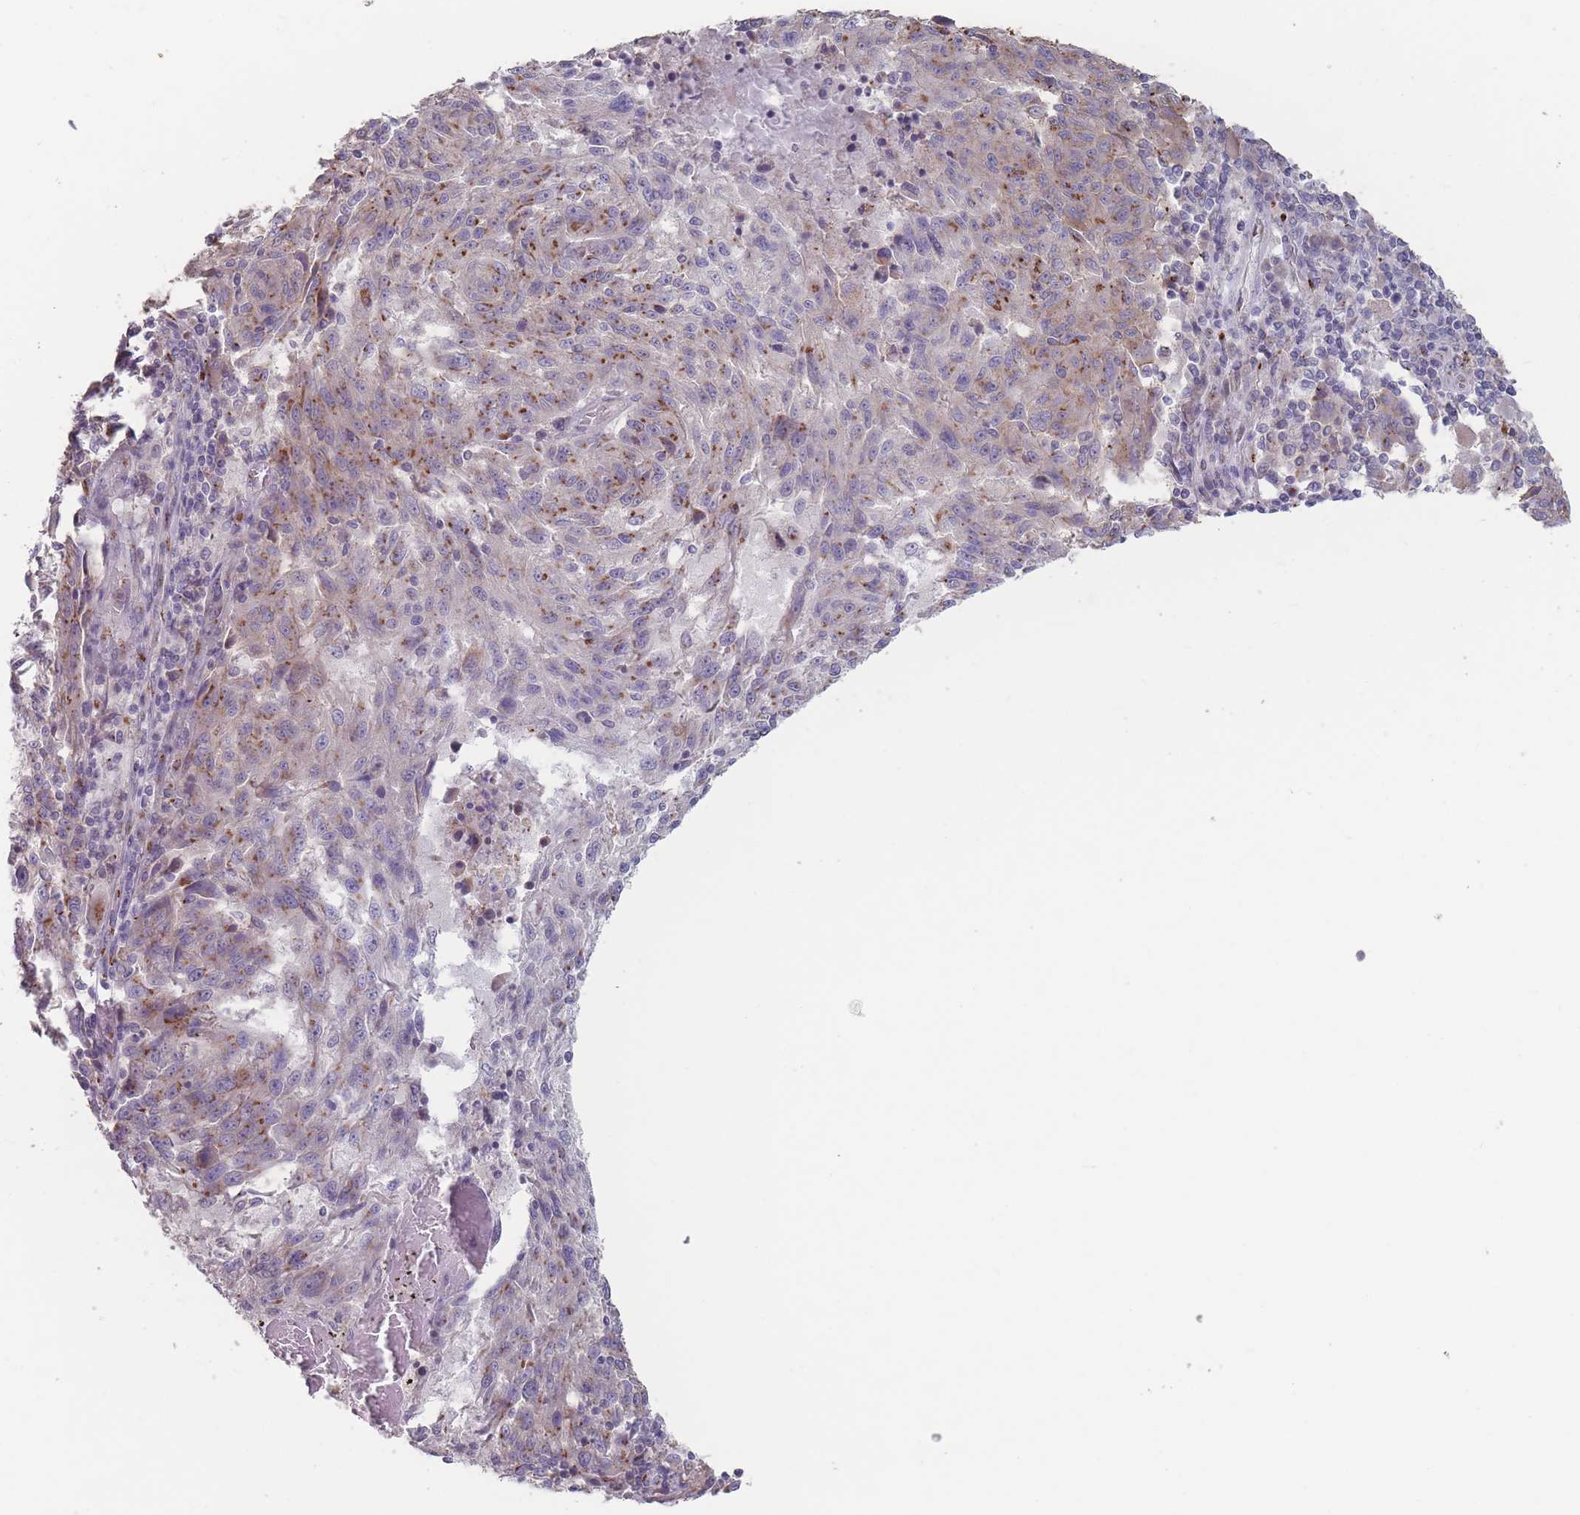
{"staining": {"intensity": "moderate", "quantity": "<25%", "location": "cytoplasmic/membranous"}, "tissue": "melanoma", "cell_type": "Tumor cells", "image_type": "cancer", "snomed": [{"axis": "morphology", "description": "Malignant melanoma, NOS"}, {"axis": "topography", "description": "Skin"}], "caption": "This is an image of IHC staining of melanoma, which shows moderate expression in the cytoplasmic/membranous of tumor cells.", "gene": "AKAIN1", "patient": {"sex": "male", "age": 53}}